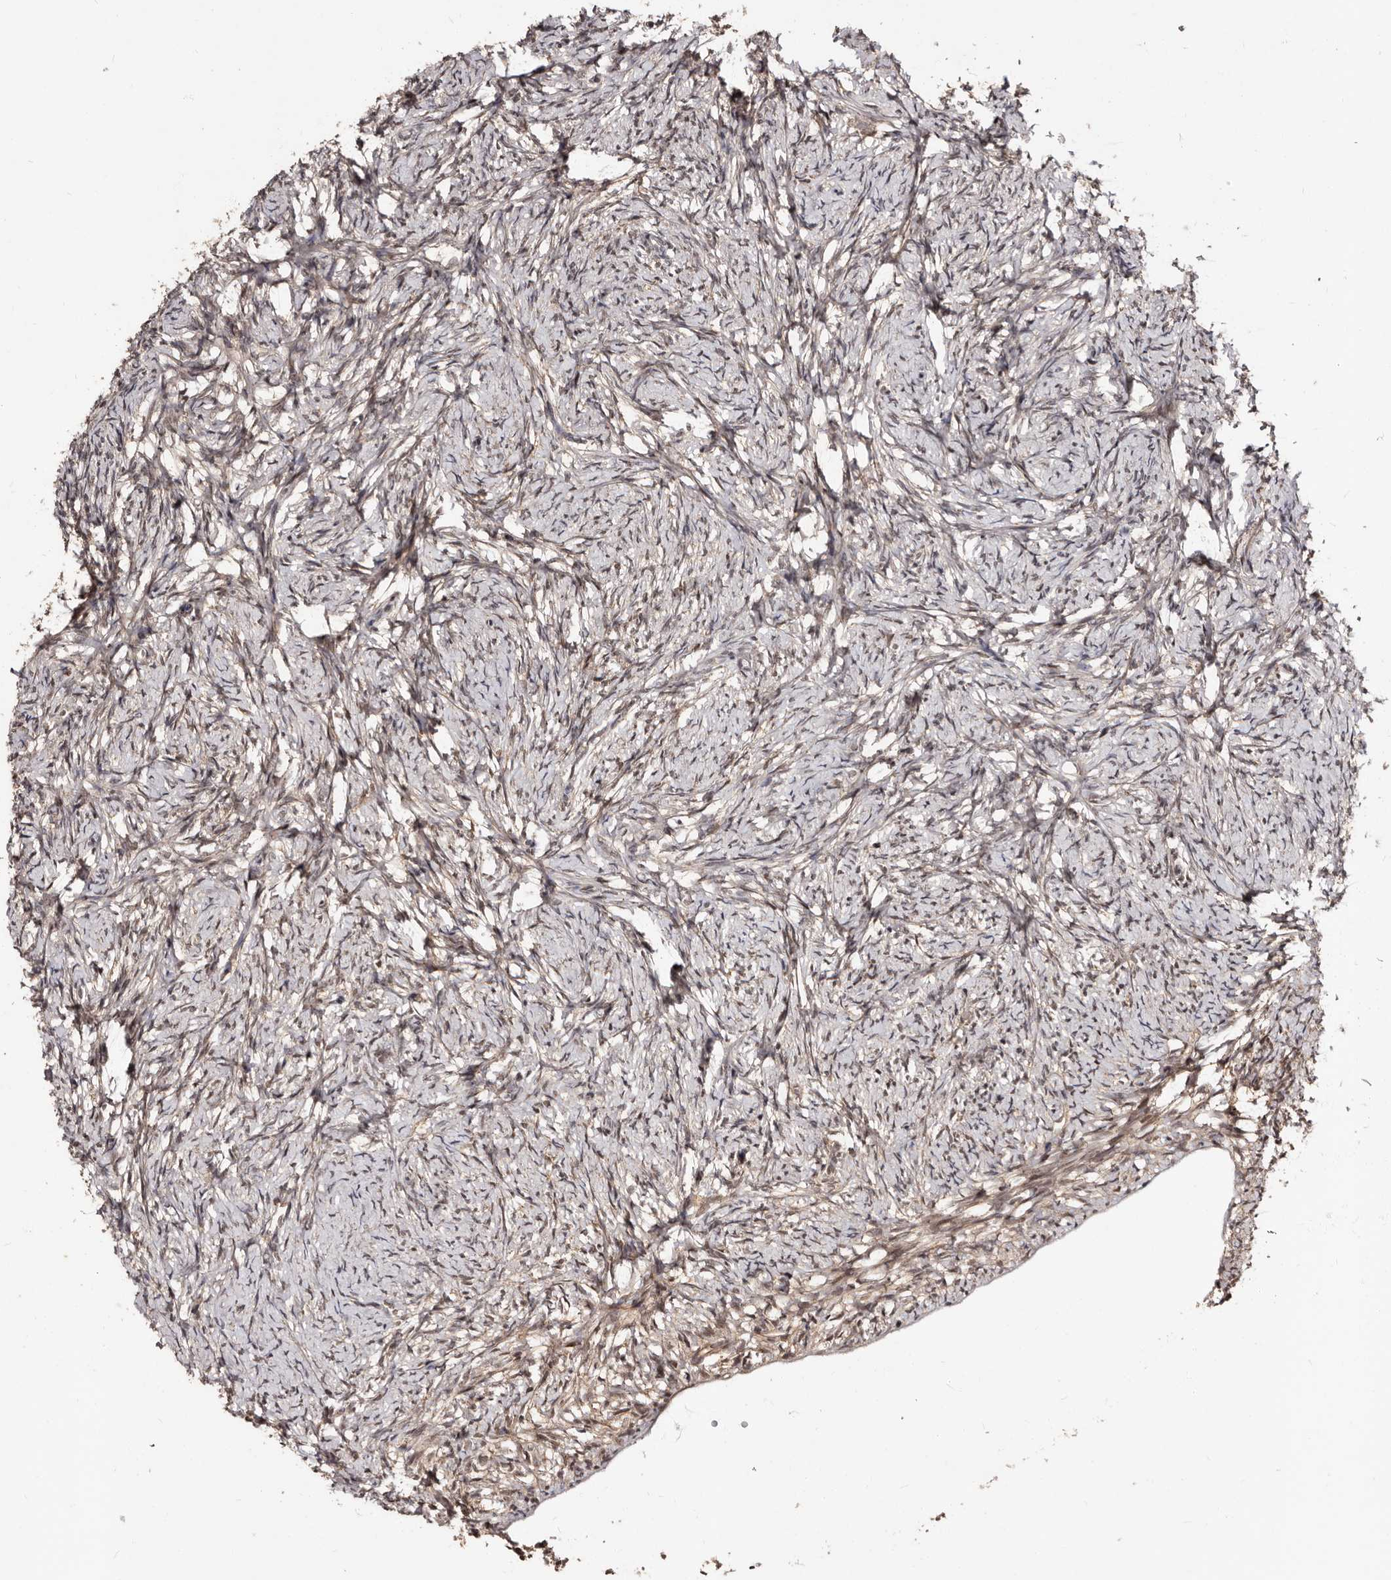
{"staining": {"intensity": "moderate", "quantity": ">75%", "location": "cytoplasmic/membranous"}, "tissue": "ovary", "cell_type": "Follicle cells", "image_type": "normal", "snomed": [{"axis": "morphology", "description": "Normal tissue, NOS"}, {"axis": "topography", "description": "Ovary"}], "caption": "A histopathology image of ovary stained for a protein displays moderate cytoplasmic/membranous brown staining in follicle cells. (DAB IHC with brightfield microscopy, high magnification).", "gene": "TBC1D22B", "patient": {"sex": "female", "age": 34}}